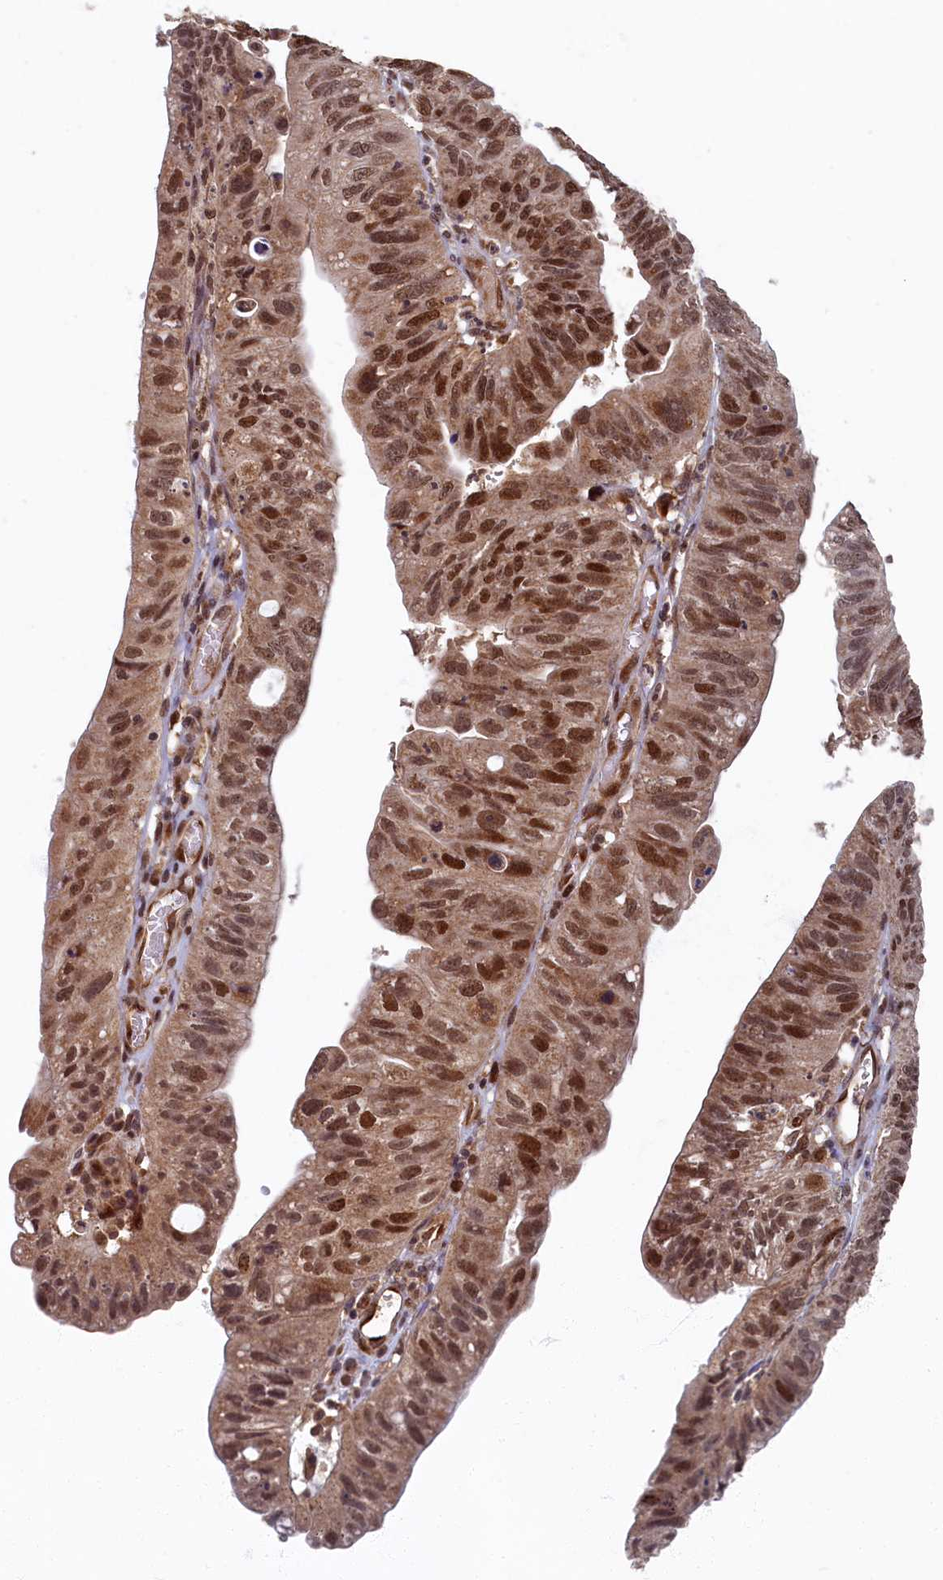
{"staining": {"intensity": "strong", "quantity": ">75%", "location": "nuclear"}, "tissue": "stomach cancer", "cell_type": "Tumor cells", "image_type": "cancer", "snomed": [{"axis": "morphology", "description": "Adenocarcinoma, NOS"}, {"axis": "topography", "description": "Stomach"}], "caption": "Stomach adenocarcinoma stained for a protein shows strong nuclear positivity in tumor cells.", "gene": "BRCA1", "patient": {"sex": "male", "age": 59}}